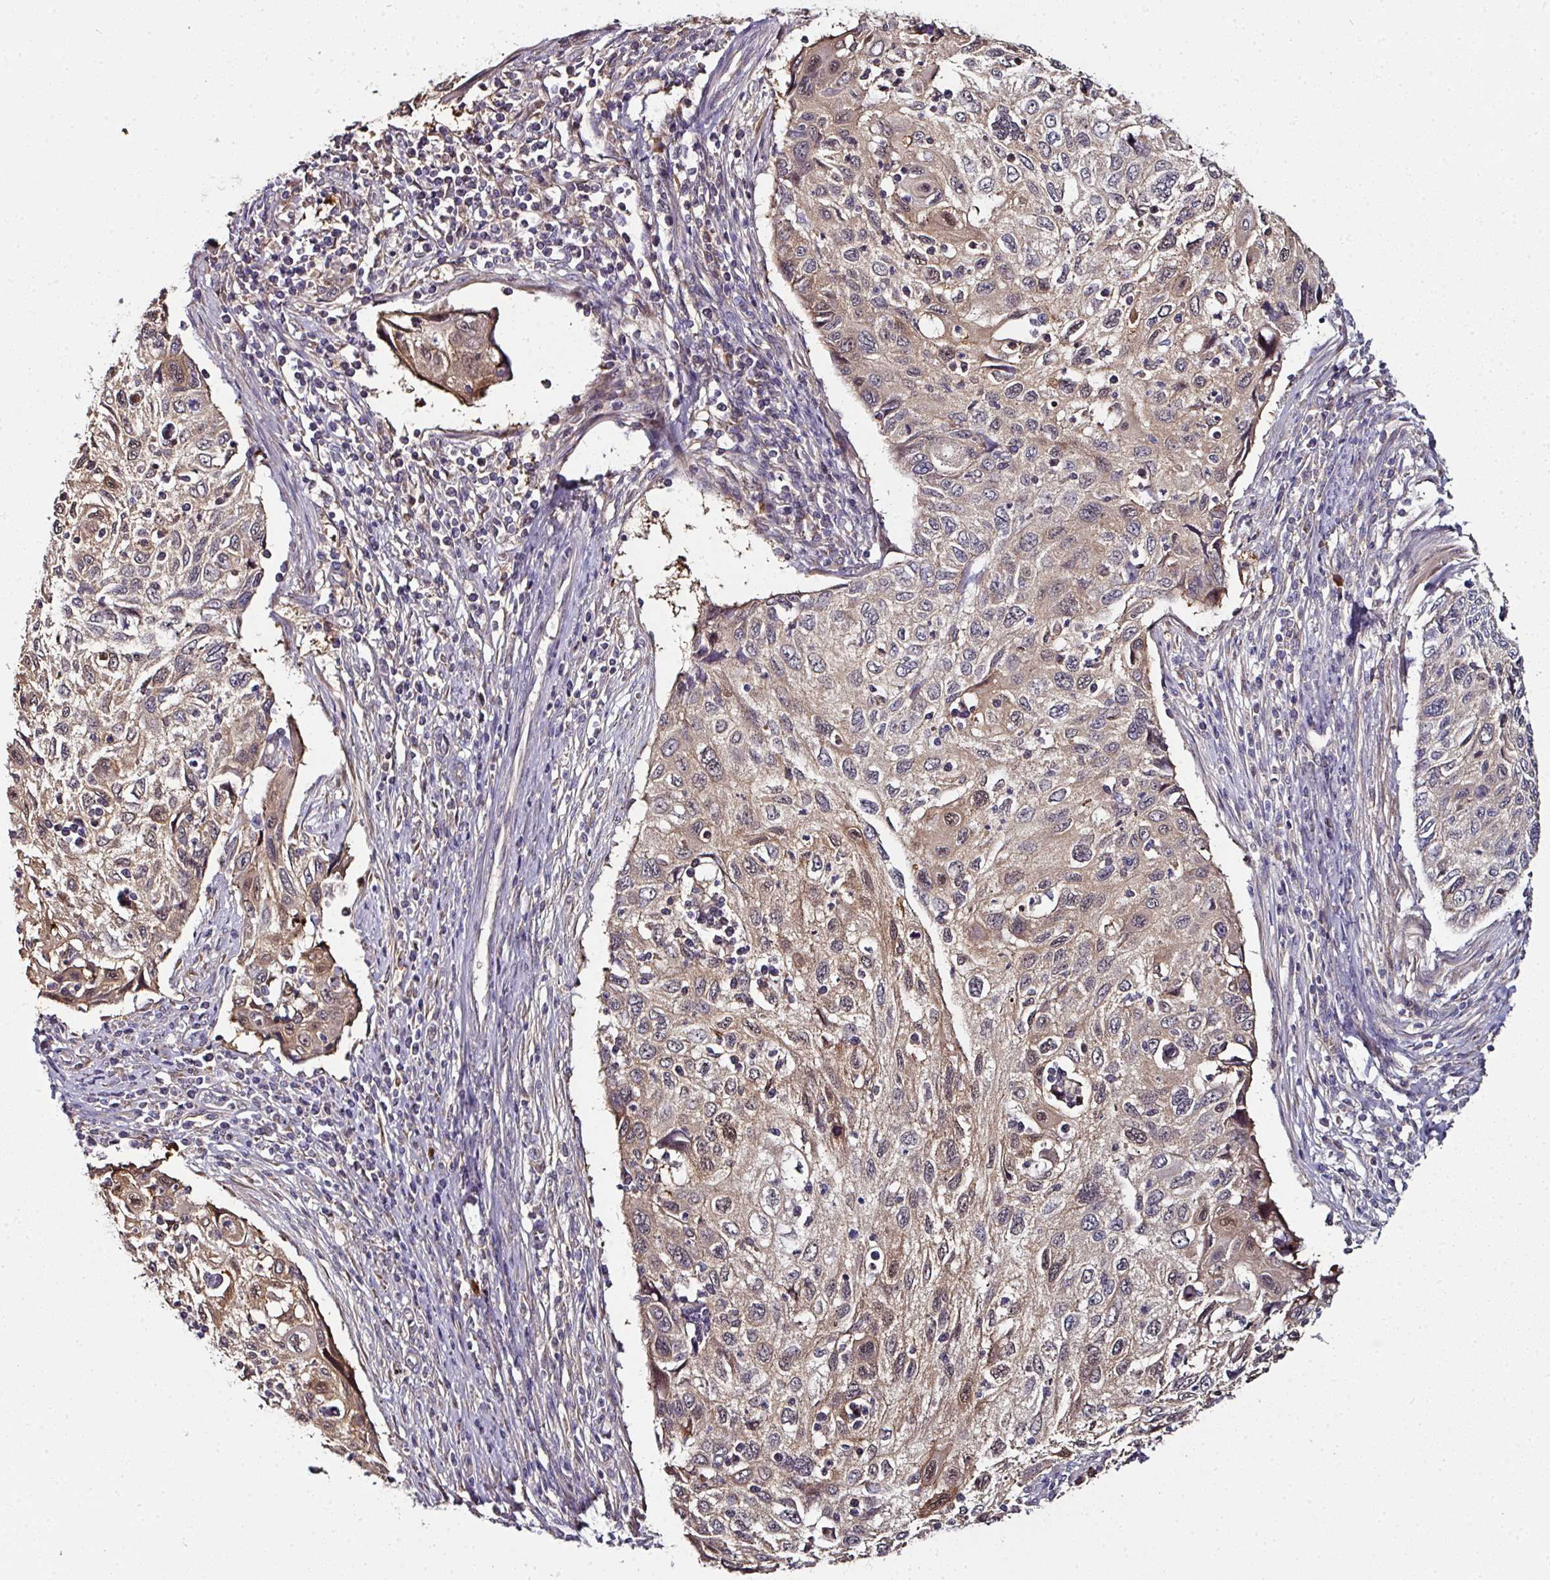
{"staining": {"intensity": "moderate", "quantity": "25%-75%", "location": "cytoplasmic/membranous"}, "tissue": "cervical cancer", "cell_type": "Tumor cells", "image_type": "cancer", "snomed": [{"axis": "morphology", "description": "Squamous cell carcinoma, NOS"}, {"axis": "topography", "description": "Cervix"}], "caption": "Immunohistochemistry (IHC) image of neoplastic tissue: cervical squamous cell carcinoma stained using IHC reveals medium levels of moderate protein expression localized specifically in the cytoplasmic/membranous of tumor cells, appearing as a cytoplasmic/membranous brown color.", "gene": "CTDSP2", "patient": {"sex": "female", "age": 70}}